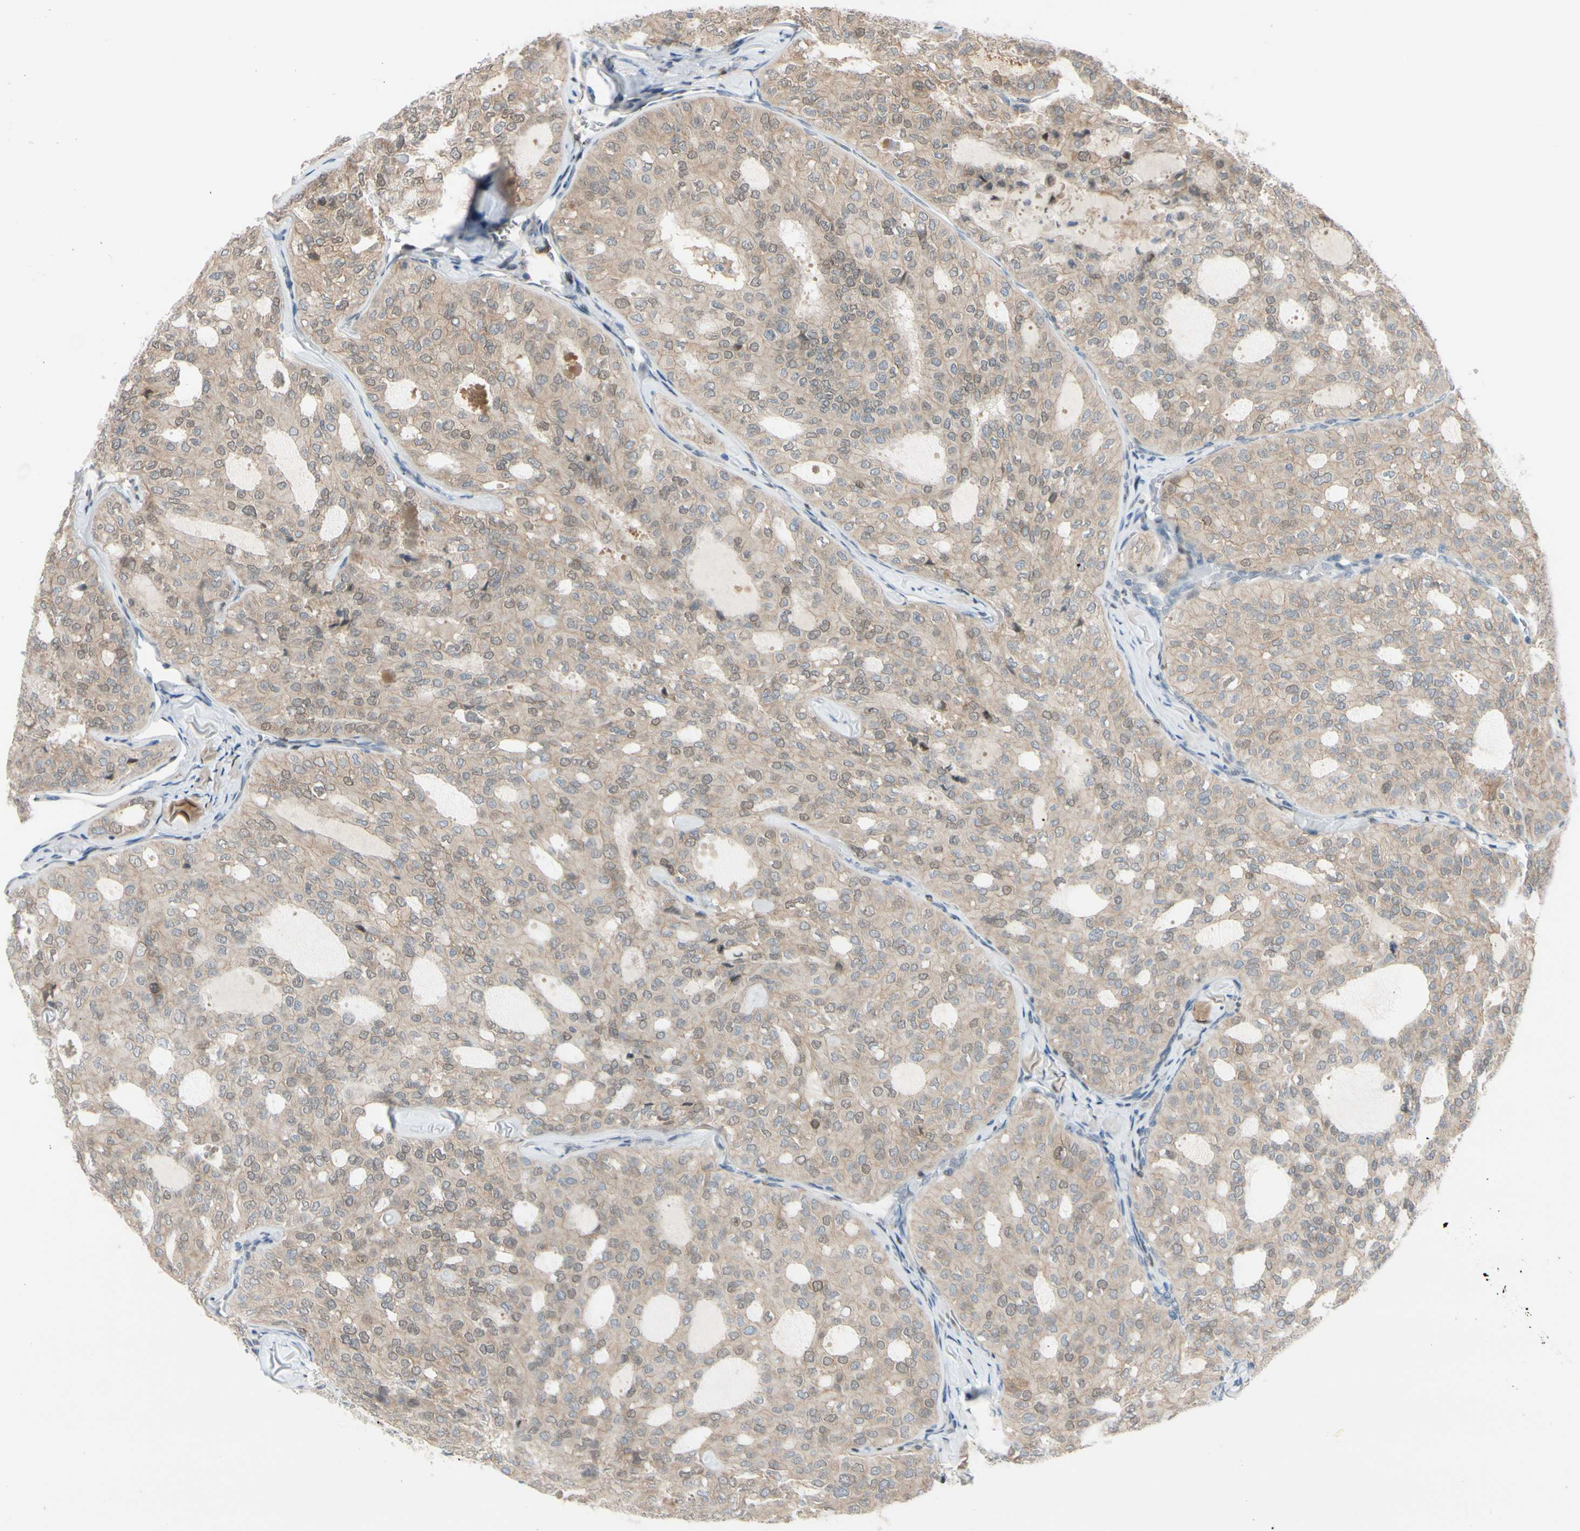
{"staining": {"intensity": "weak", "quantity": ">75%", "location": "cytoplasmic/membranous,nuclear"}, "tissue": "thyroid cancer", "cell_type": "Tumor cells", "image_type": "cancer", "snomed": [{"axis": "morphology", "description": "Follicular adenoma carcinoma, NOS"}, {"axis": "topography", "description": "Thyroid gland"}], "caption": "A micrograph of thyroid follicular adenoma carcinoma stained for a protein reveals weak cytoplasmic/membranous and nuclear brown staining in tumor cells.", "gene": "PTTG1", "patient": {"sex": "male", "age": 75}}